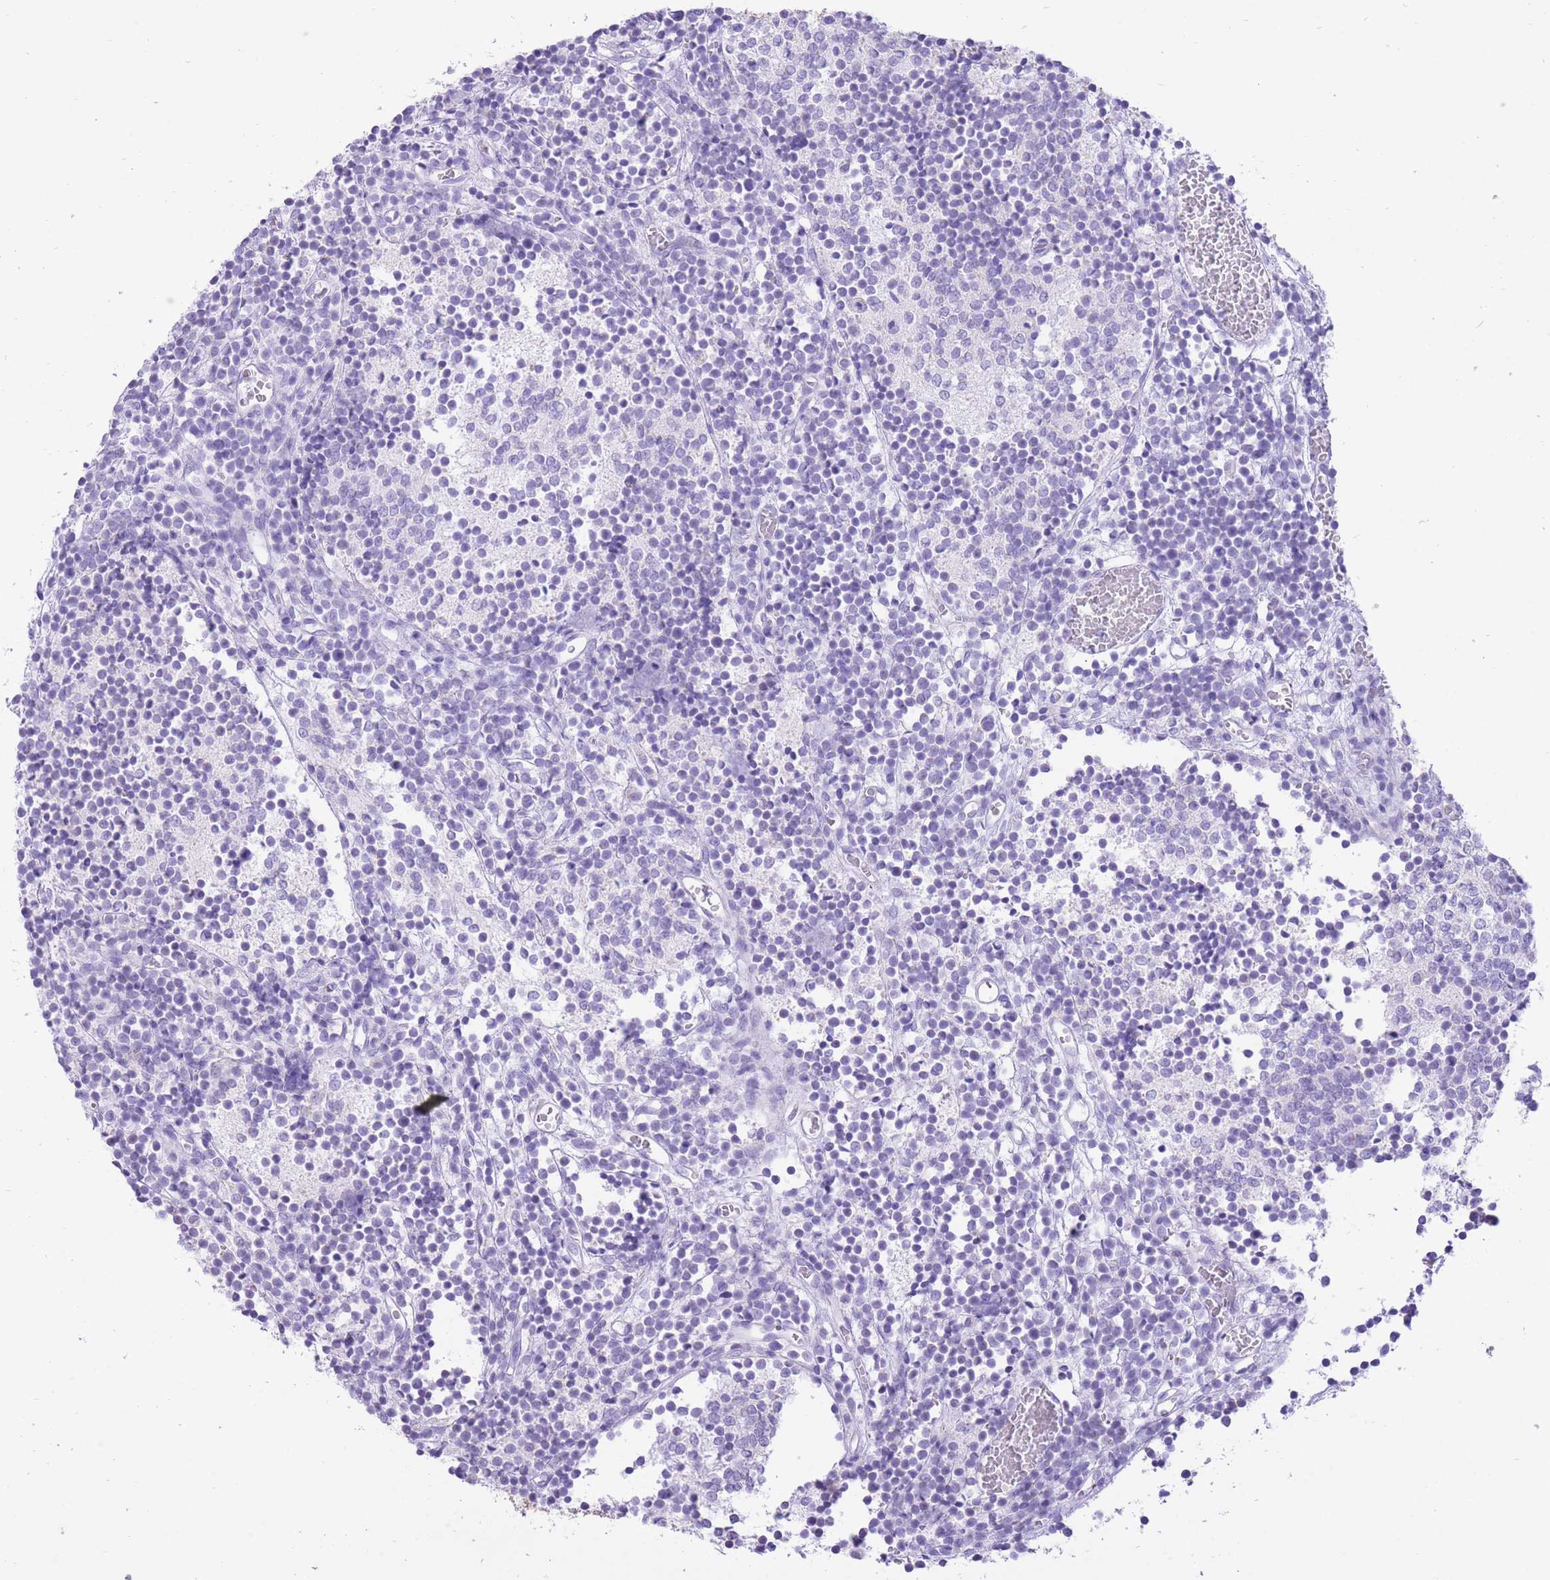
{"staining": {"intensity": "negative", "quantity": "none", "location": "none"}, "tissue": "glioma", "cell_type": "Tumor cells", "image_type": "cancer", "snomed": [{"axis": "morphology", "description": "Glioma, malignant, Low grade"}, {"axis": "topography", "description": "Brain"}], "caption": "This is a image of IHC staining of glioma, which shows no staining in tumor cells.", "gene": "SLC4A4", "patient": {"sex": "female", "age": 1}}